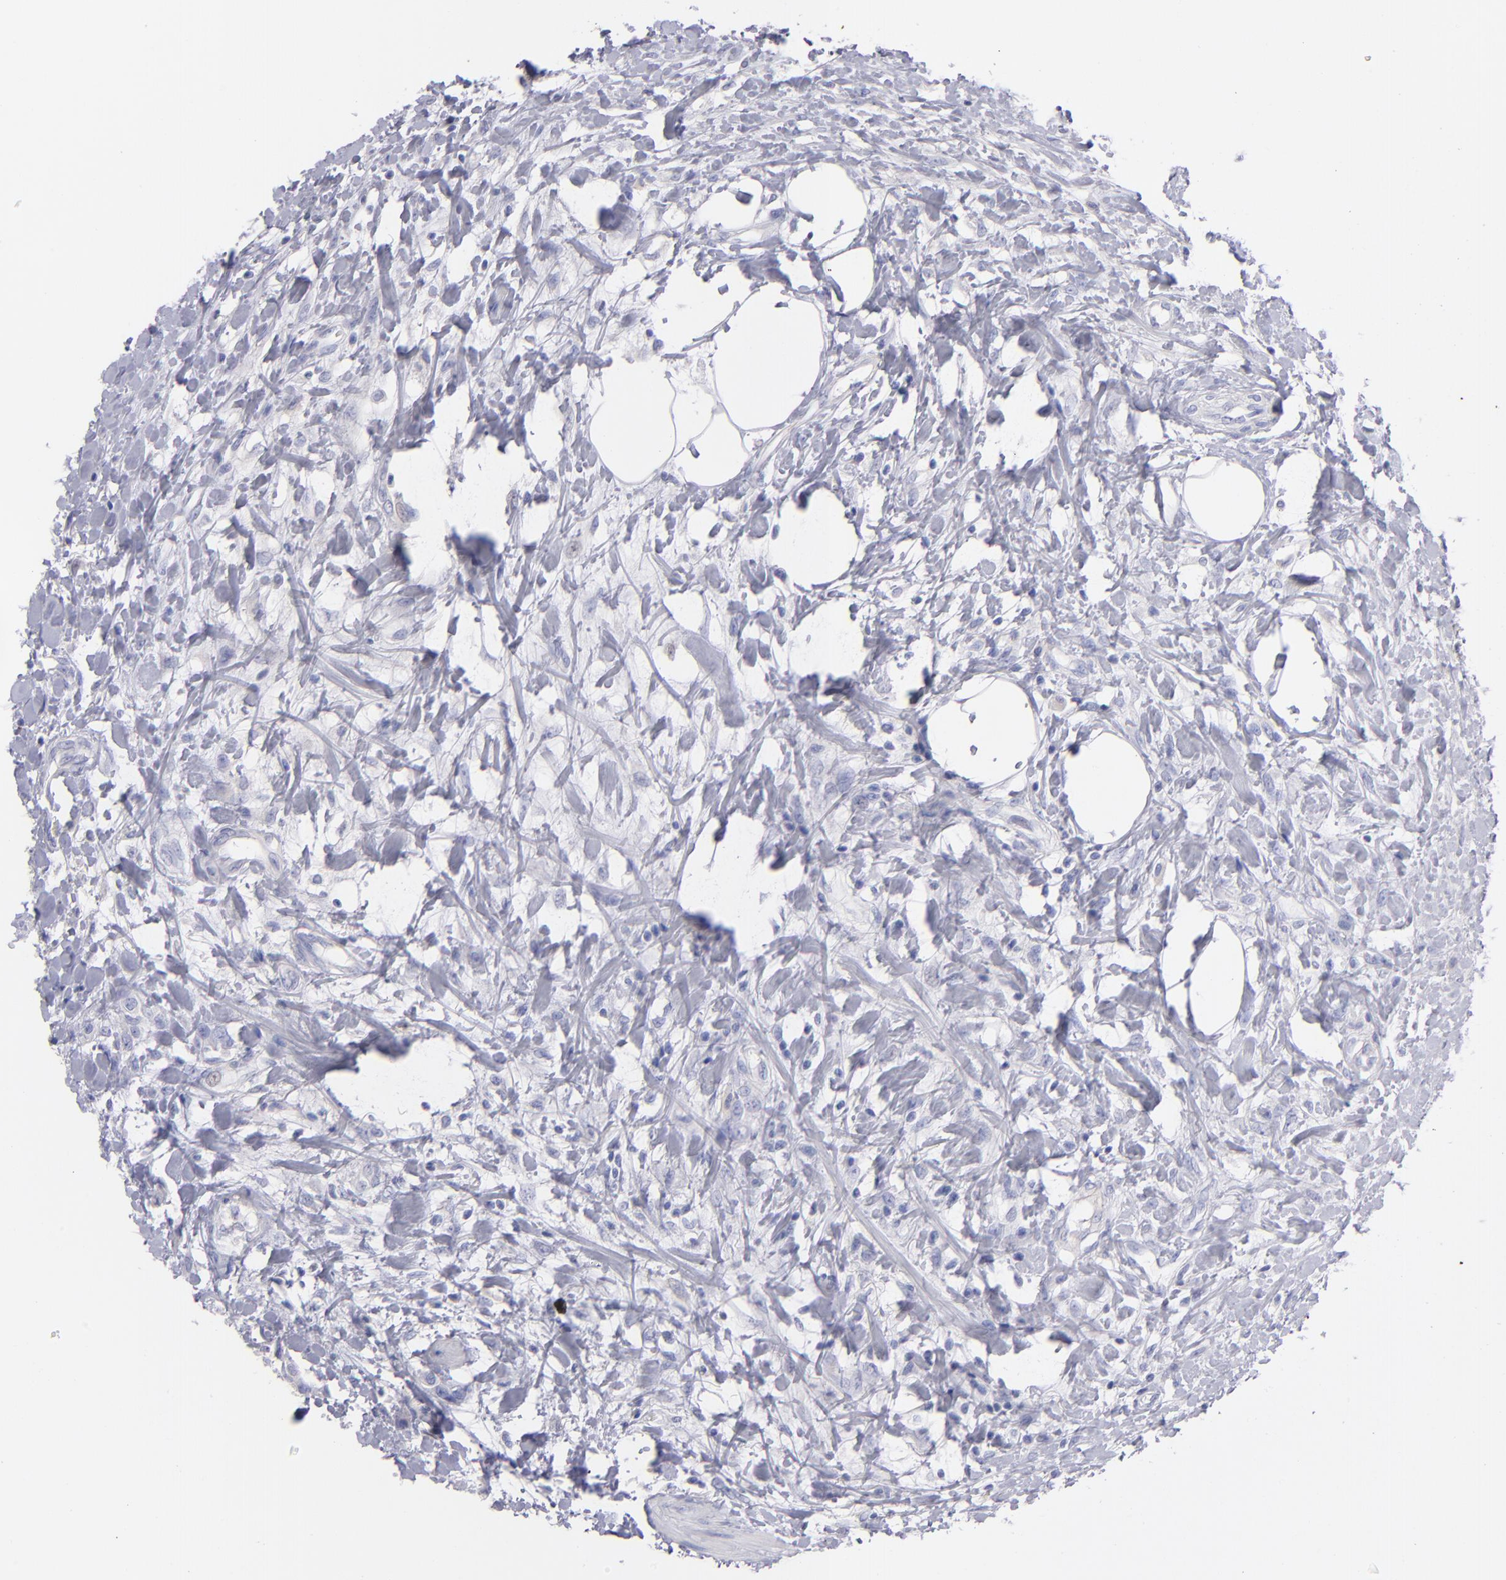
{"staining": {"intensity": "negative", "quantity": "none", "location": "none"}, "tissue": "urothelial cancer", "cell_type": "Tumor cells", "image_type": "cancer", "snomed": [{"axis": "morphology", "description": "Urothelial carcinoma, High grade"}, {"axis": "topography", "description": "Urinary bladder"}], "caption": "This is a photomicrograph of IHC staining of high-grade urothelial carcinoma, which shows no positivity in tumor cells.", "gene": "SNAP25", "patient": {"sex": "male", "age": 56}}